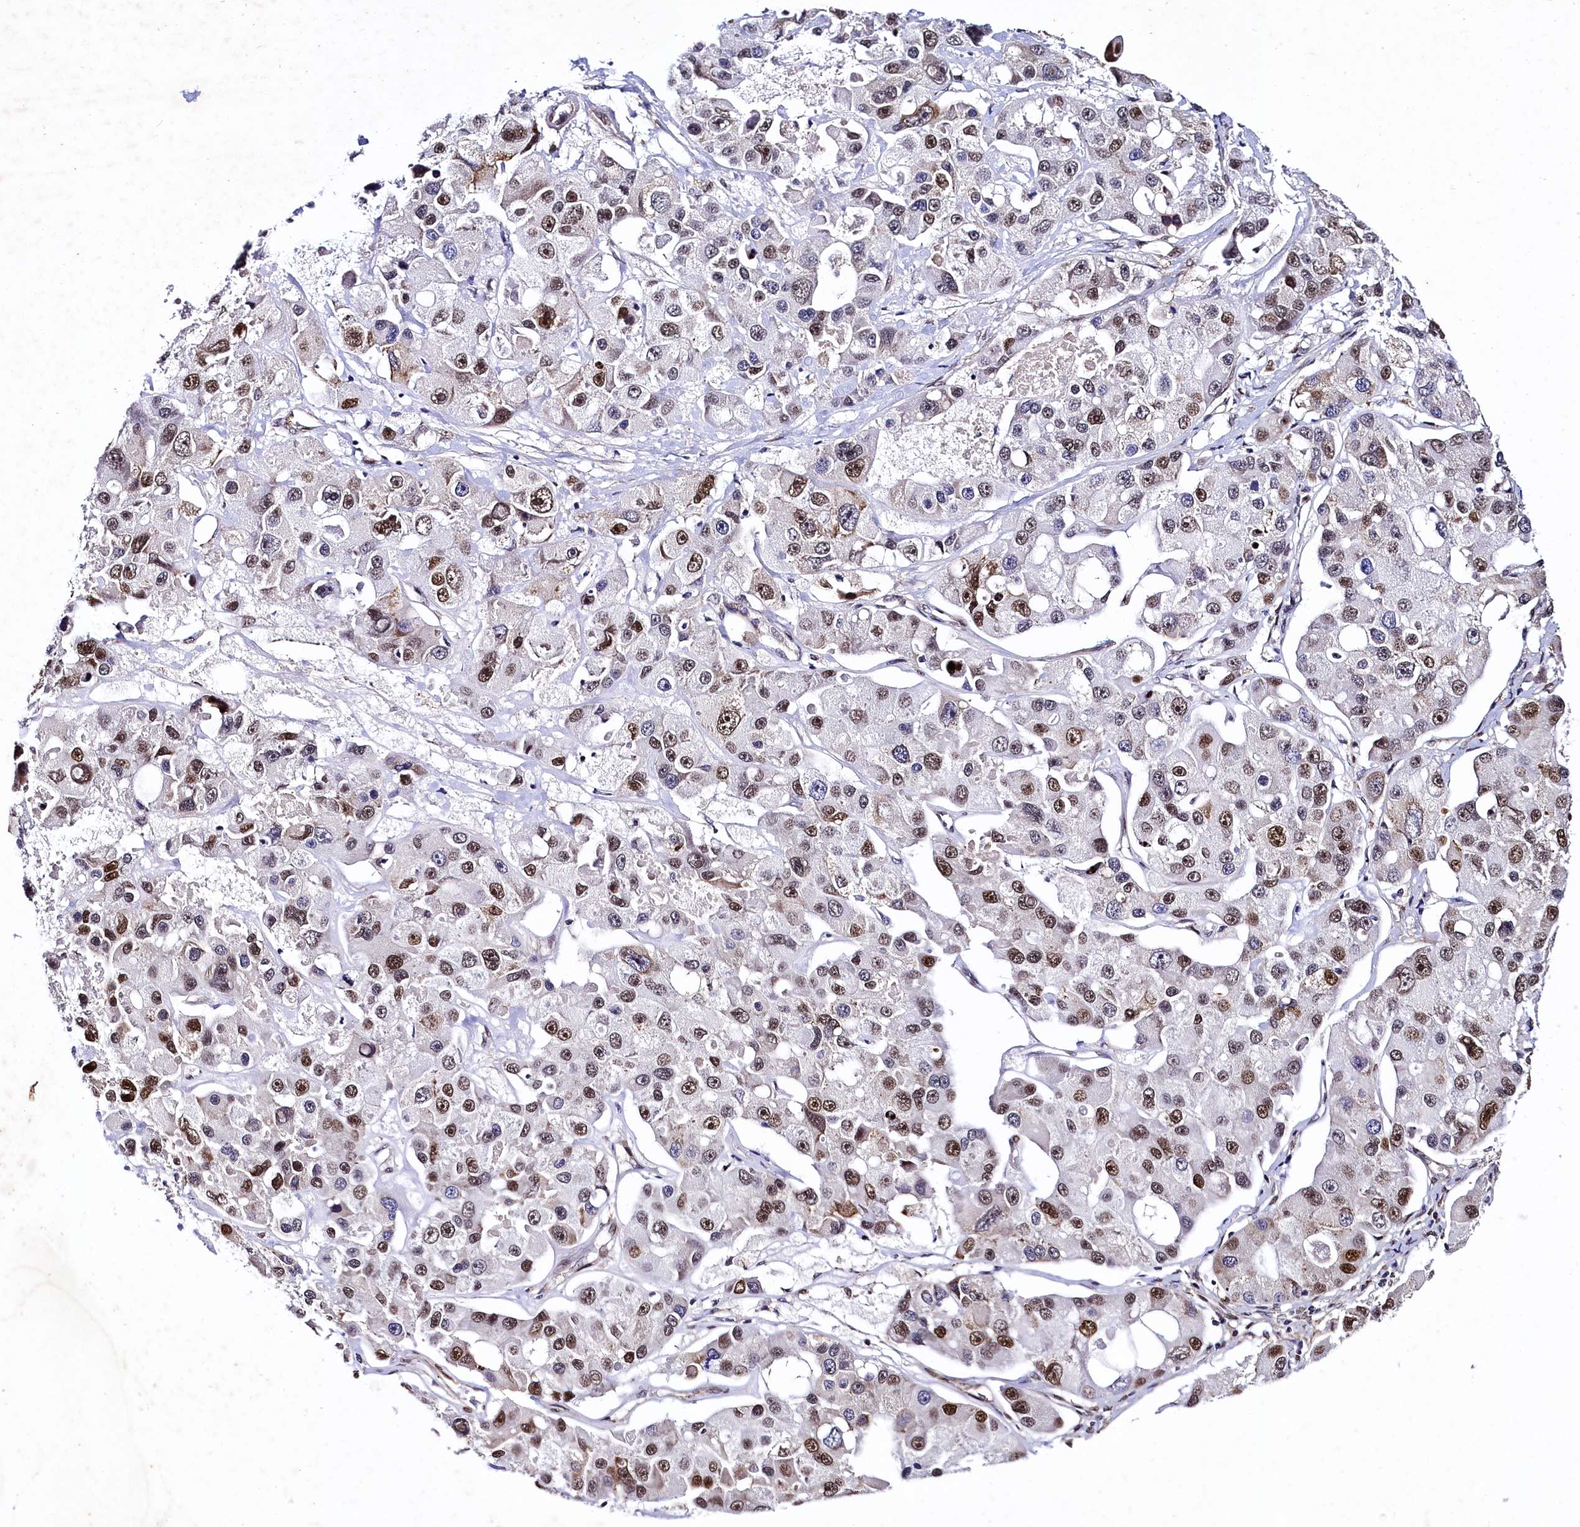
{"staining": {"intensity": "moderate", "quantity": ">75%", "location": "nuclear"}, "tissue": "lung cancer", "cell_type": "Tumor cells", "image_type": "cancer", "snomed": [{"axis": "morphology", "description": "Adenocarcinoma, NOS"}, {"axis": "topography", "description": "Lung"}], "caption": "Immunohistochemistry (IHC) image of human lung cancer (adenocarcinoma) stained for a protein (brown), which exhibits medium levels of moderate nuclear positivity in approximately >75% of tumor cells.", "gene": "SAMD10", "patient": {"sex": "female", "age": 54}}